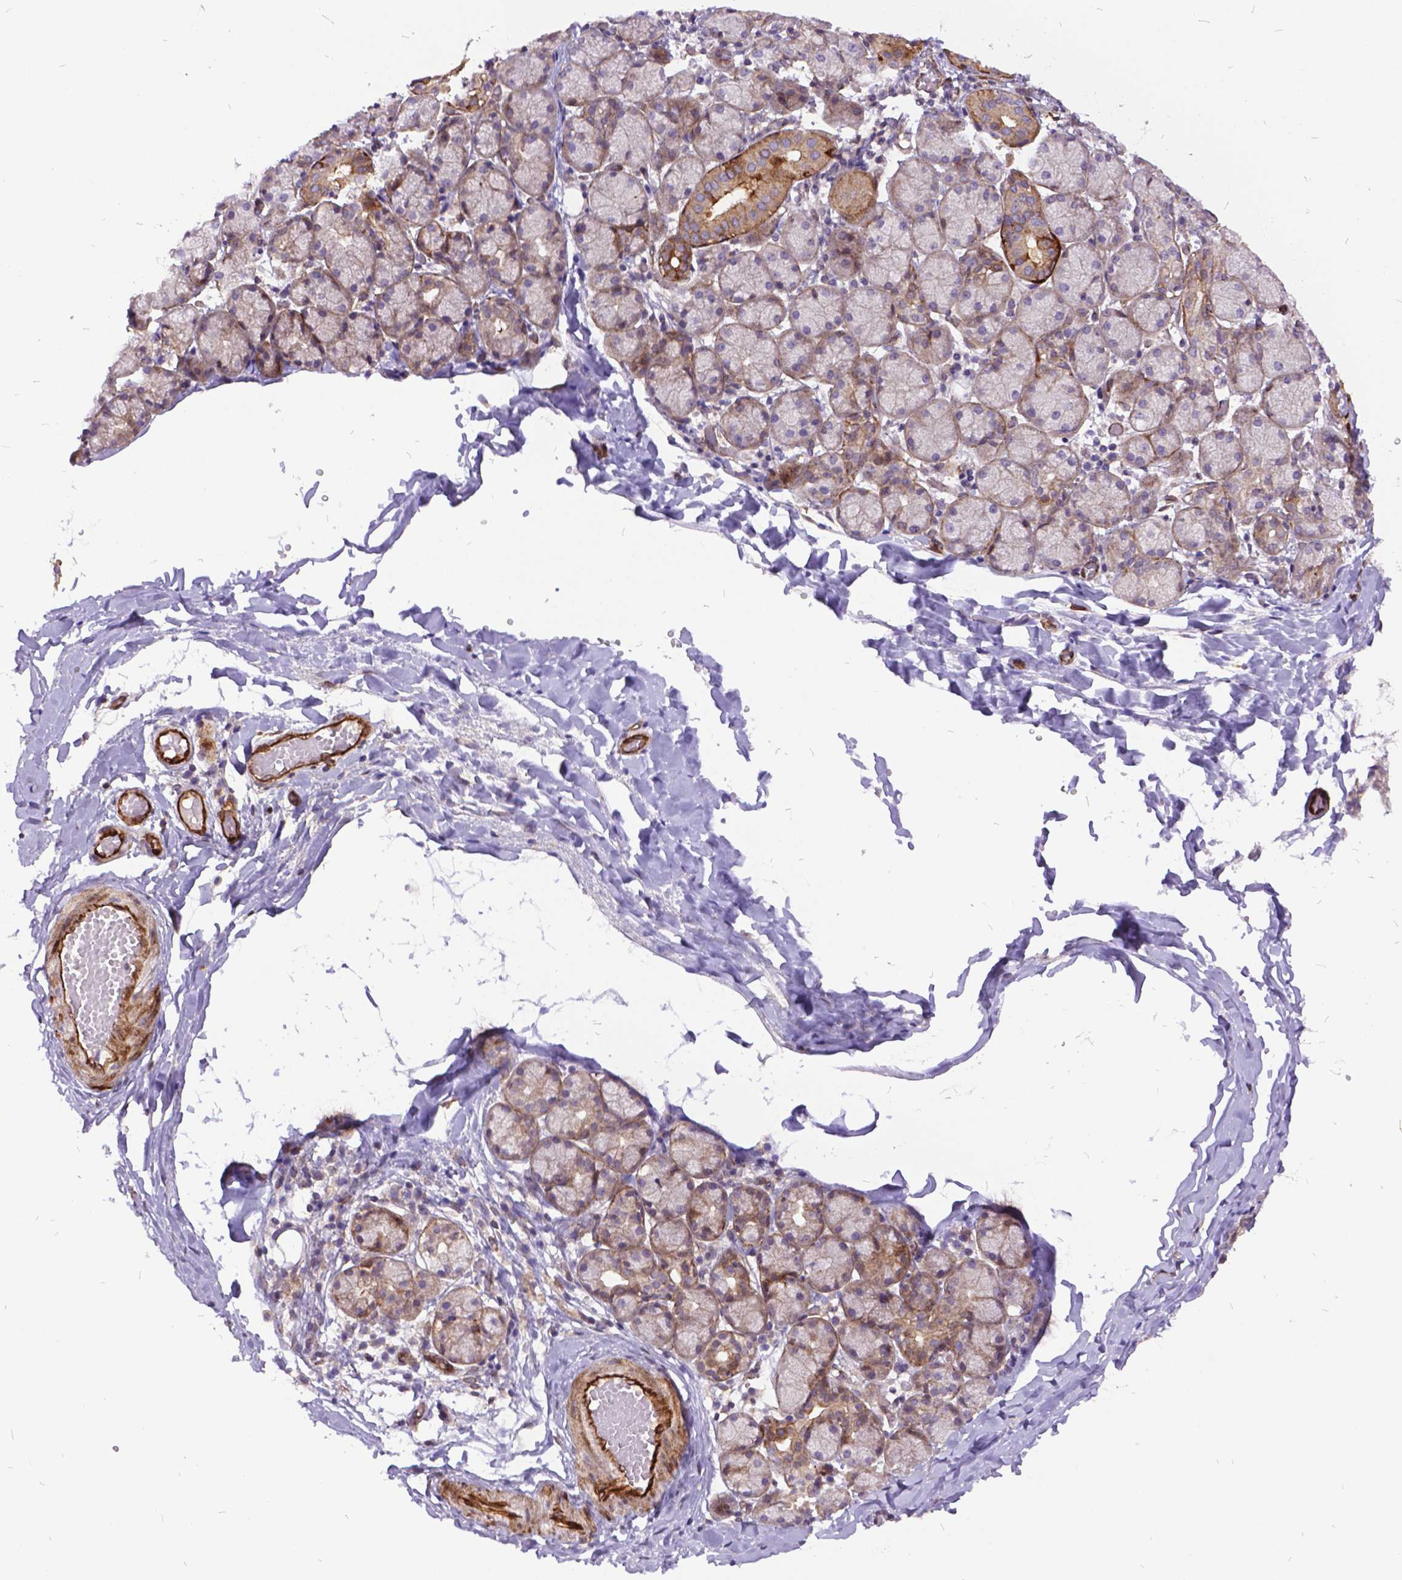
{"staining": {"intensity": "moderate", "quantity": "<25%", "location": "cytoplasmic/membranous"}, "tissue": "salivary gland", "cell_type": "Glandular cells", "image_type": "normal", "snomed": [{"axis": "morphology", "description": "Normal tissue, NOS"}, {"axis": "topography", "description": "Salivary gland"}, {"axis": "topography", "description": "Peripheral nerve tissue"}], "caption": "A low amount of moderate cytoplasmic/membranous staining is seen in about <25% of glandular cells in normal salivary gland.", "gene": "GRB7", "patient": {"sex": "female", "age": 24}}